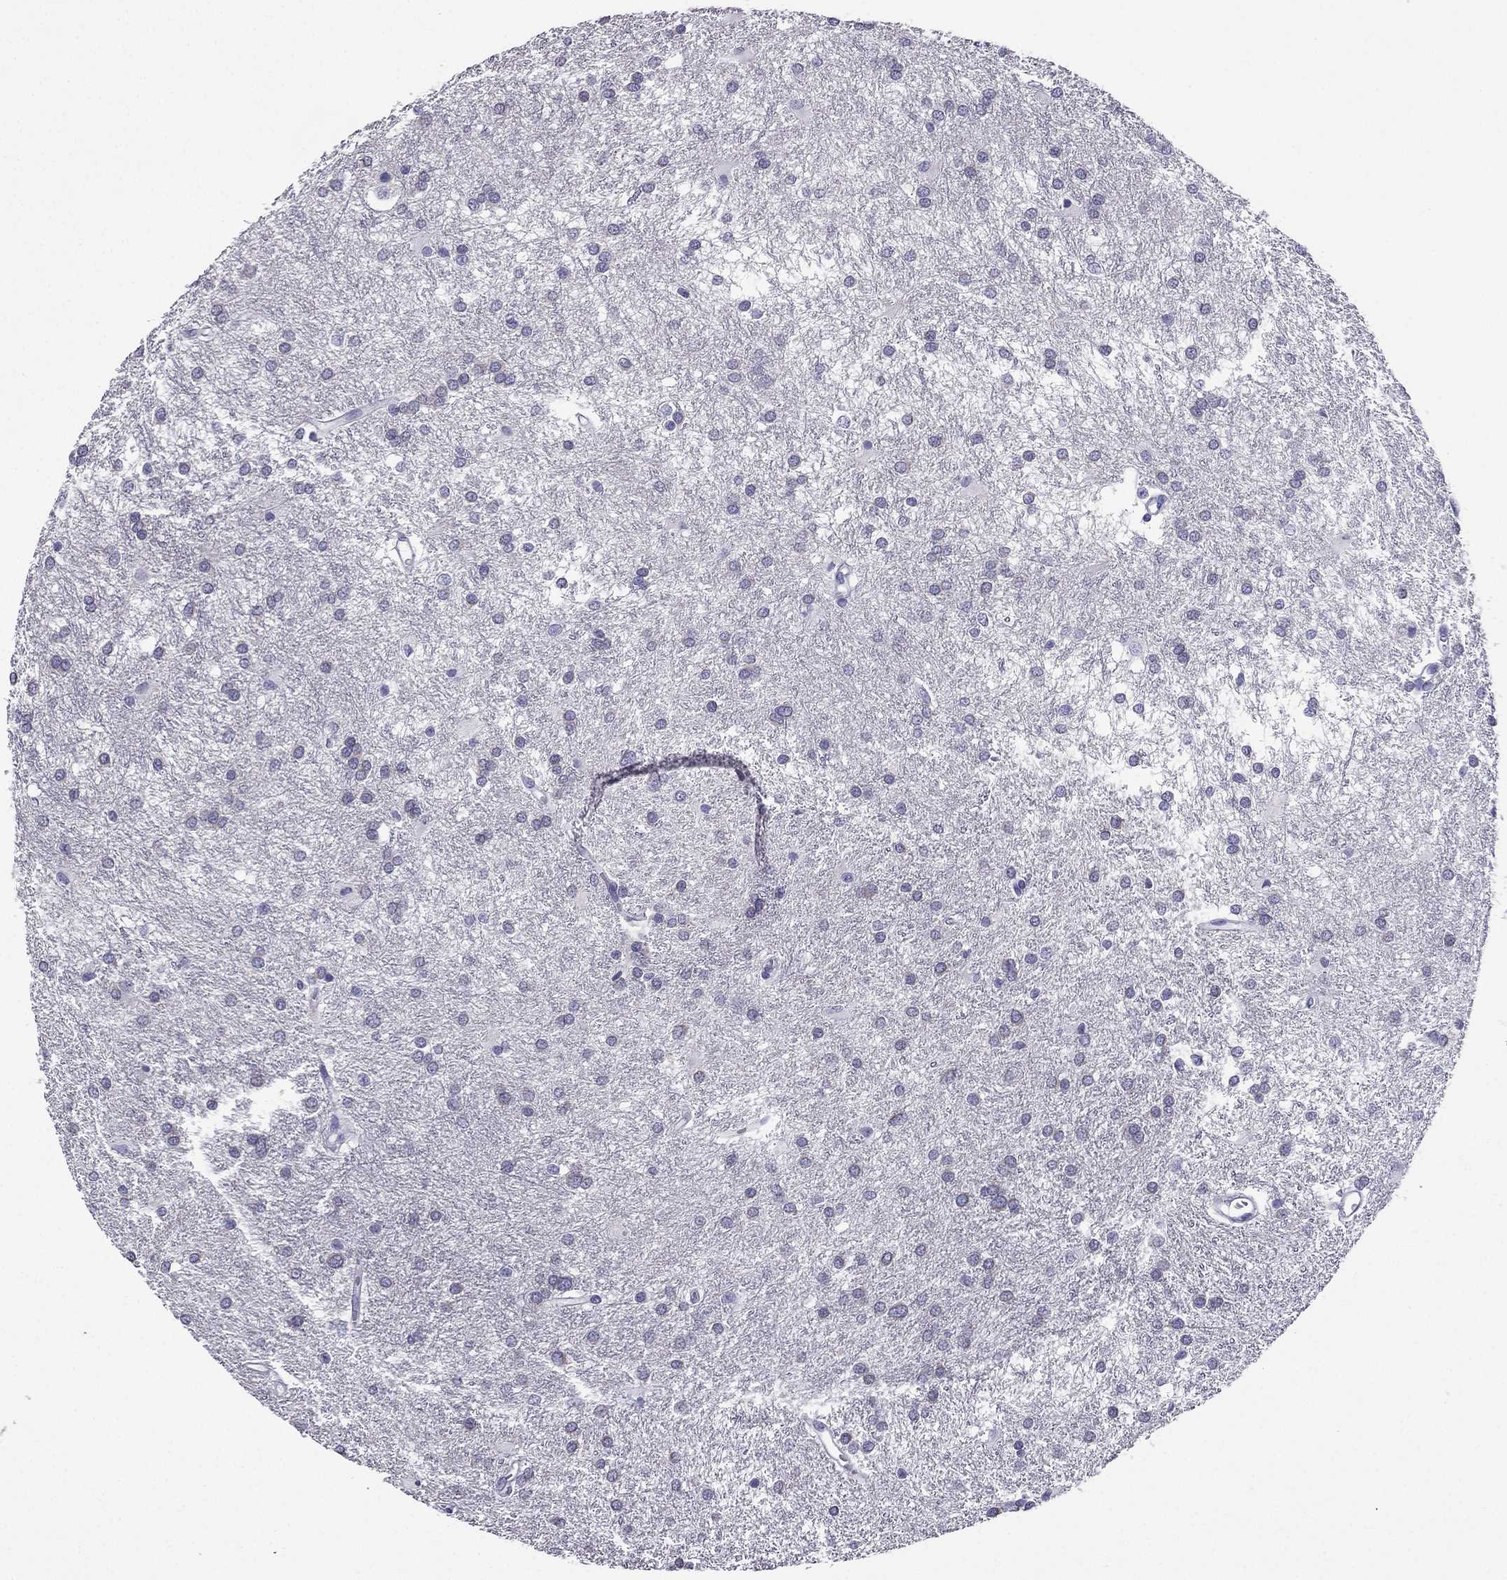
{"staining": {"intensity": "negative", "quantity": "none", "location": "none"}, "tissue": "glioma", "cell_type": "Tumor cells", "image_type": "cancer", "snomed": [{"axis": "morphology", "description": "Glioma, malignant, Low grade"}, {"axis": "topography", "description": "Brain"}], "caption": "A micrograph of human low-grade glioma (malignant) is negative for staining in tumor cells. (DAB immunohistochemistry (IHC) with hematoxylin counter stain).", "gene": "ZNF541", "patient": {"sex": "female", "age": 32}}